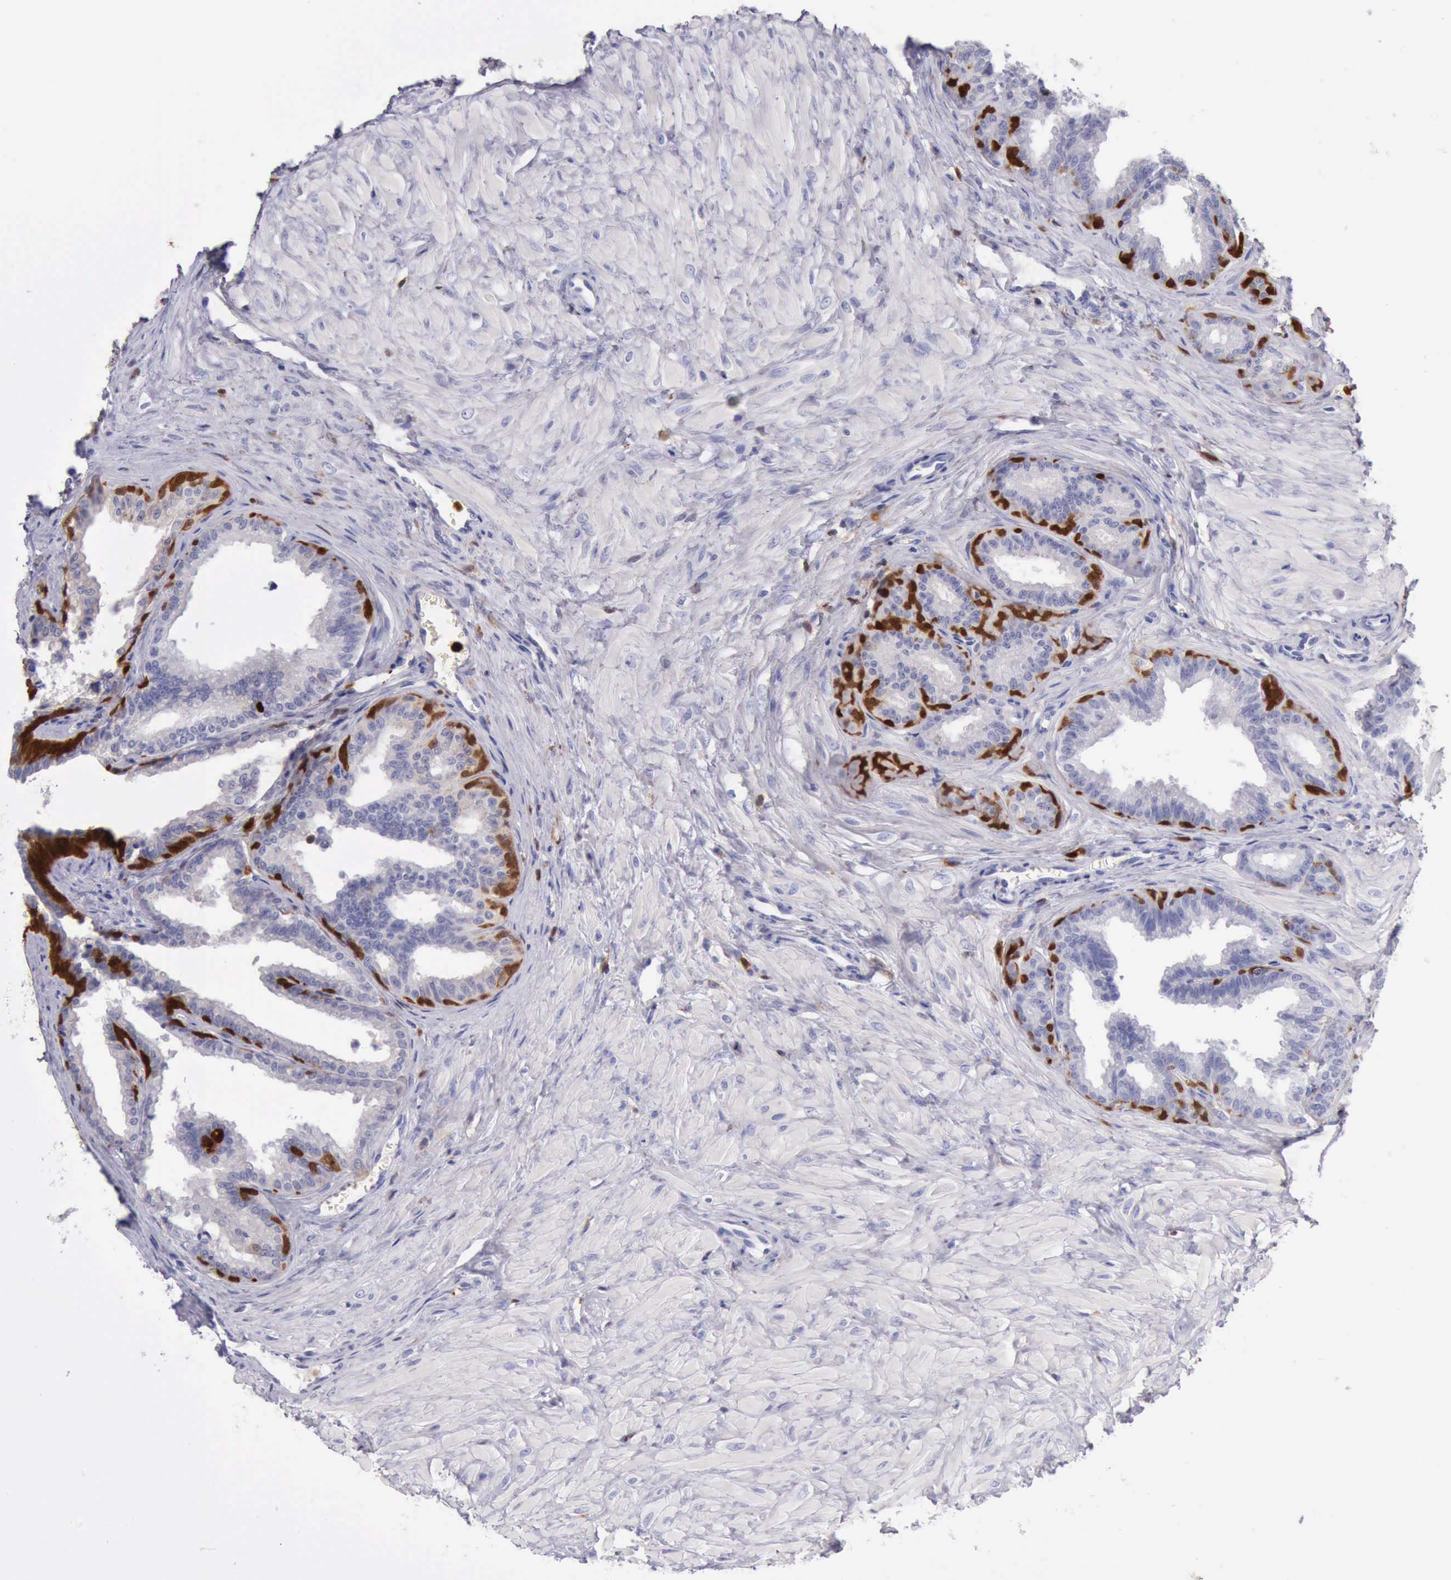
{"staining": {"intensity": "negative", "quantity": "none", "location": "none"}, "tissue": "seminal vesicle", "cell_type": "Glandular cells", "image_type": "normal", "snomed": [{"axis": "morphology", "description": "Normal tissue, NOS"}, {"axis": "topography", "description": "Seminal veicle"}], "caption": "The photomicrograph demonstrates no significant positivity in glandular cells of seminal vesicle. (DAB IHC, high magnification).", "gene": "CSTA", "patient": {"sex": "male", "age": 26}}